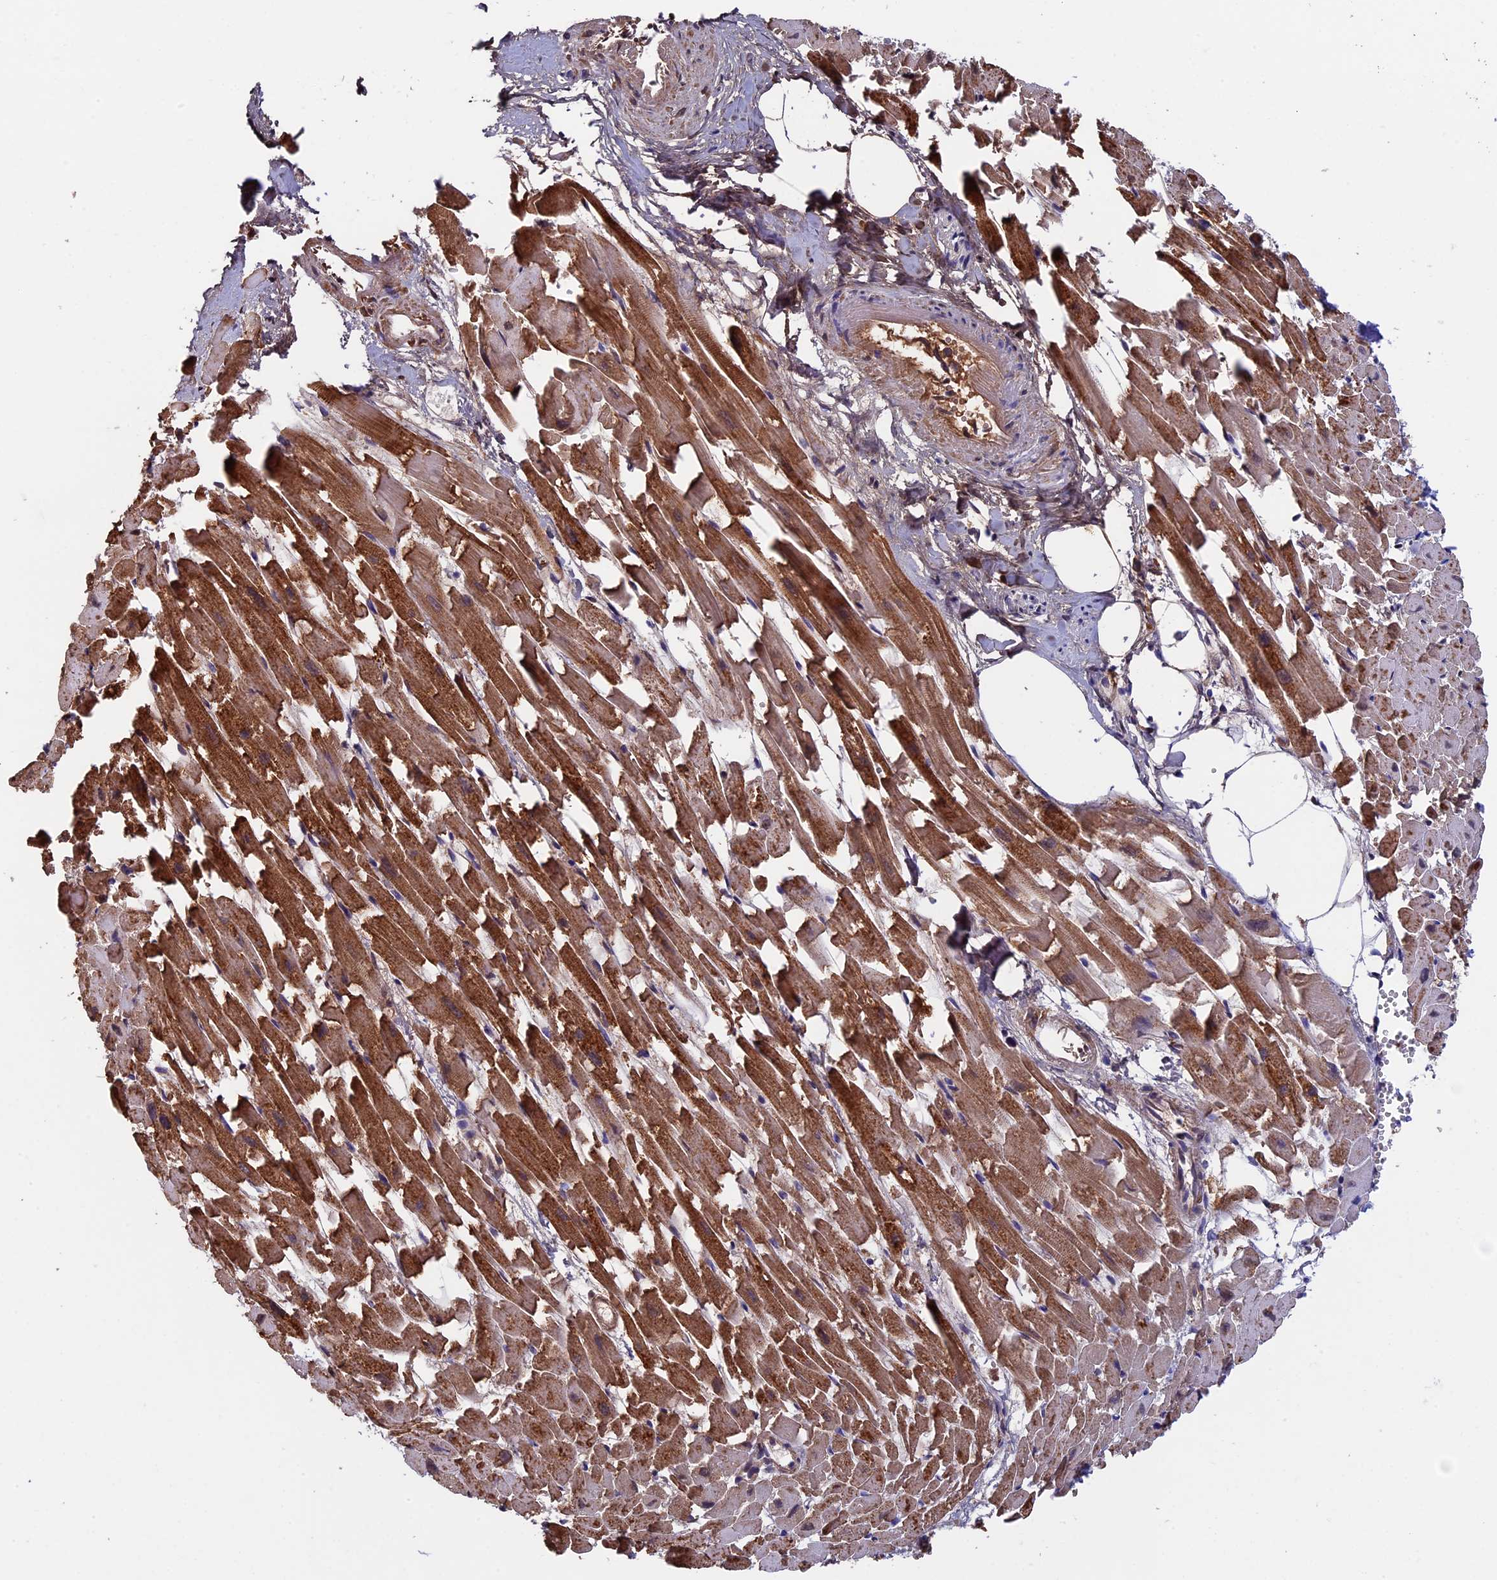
{"staining": {"intensity": "strong", "quantity": ">75%", "location": "cytoplasmic/membranous"}, "tissue": "heart muscle", "cell_type": "Cardiomyocytes", "image_type": "normal", "snomed": [{"axis": "morphology", "description": "Normal tissue, NOS"}, {"axis": "topography", "description": "Heart"}], "caption": "Human heart muscle stained for a protein (brown) shows strong cytoplasmic/membranous positive positivity in about >75% of cardiomyocytes.", "gene": "SLC9A5", "patient": {"sex": "female", "age": 64}}